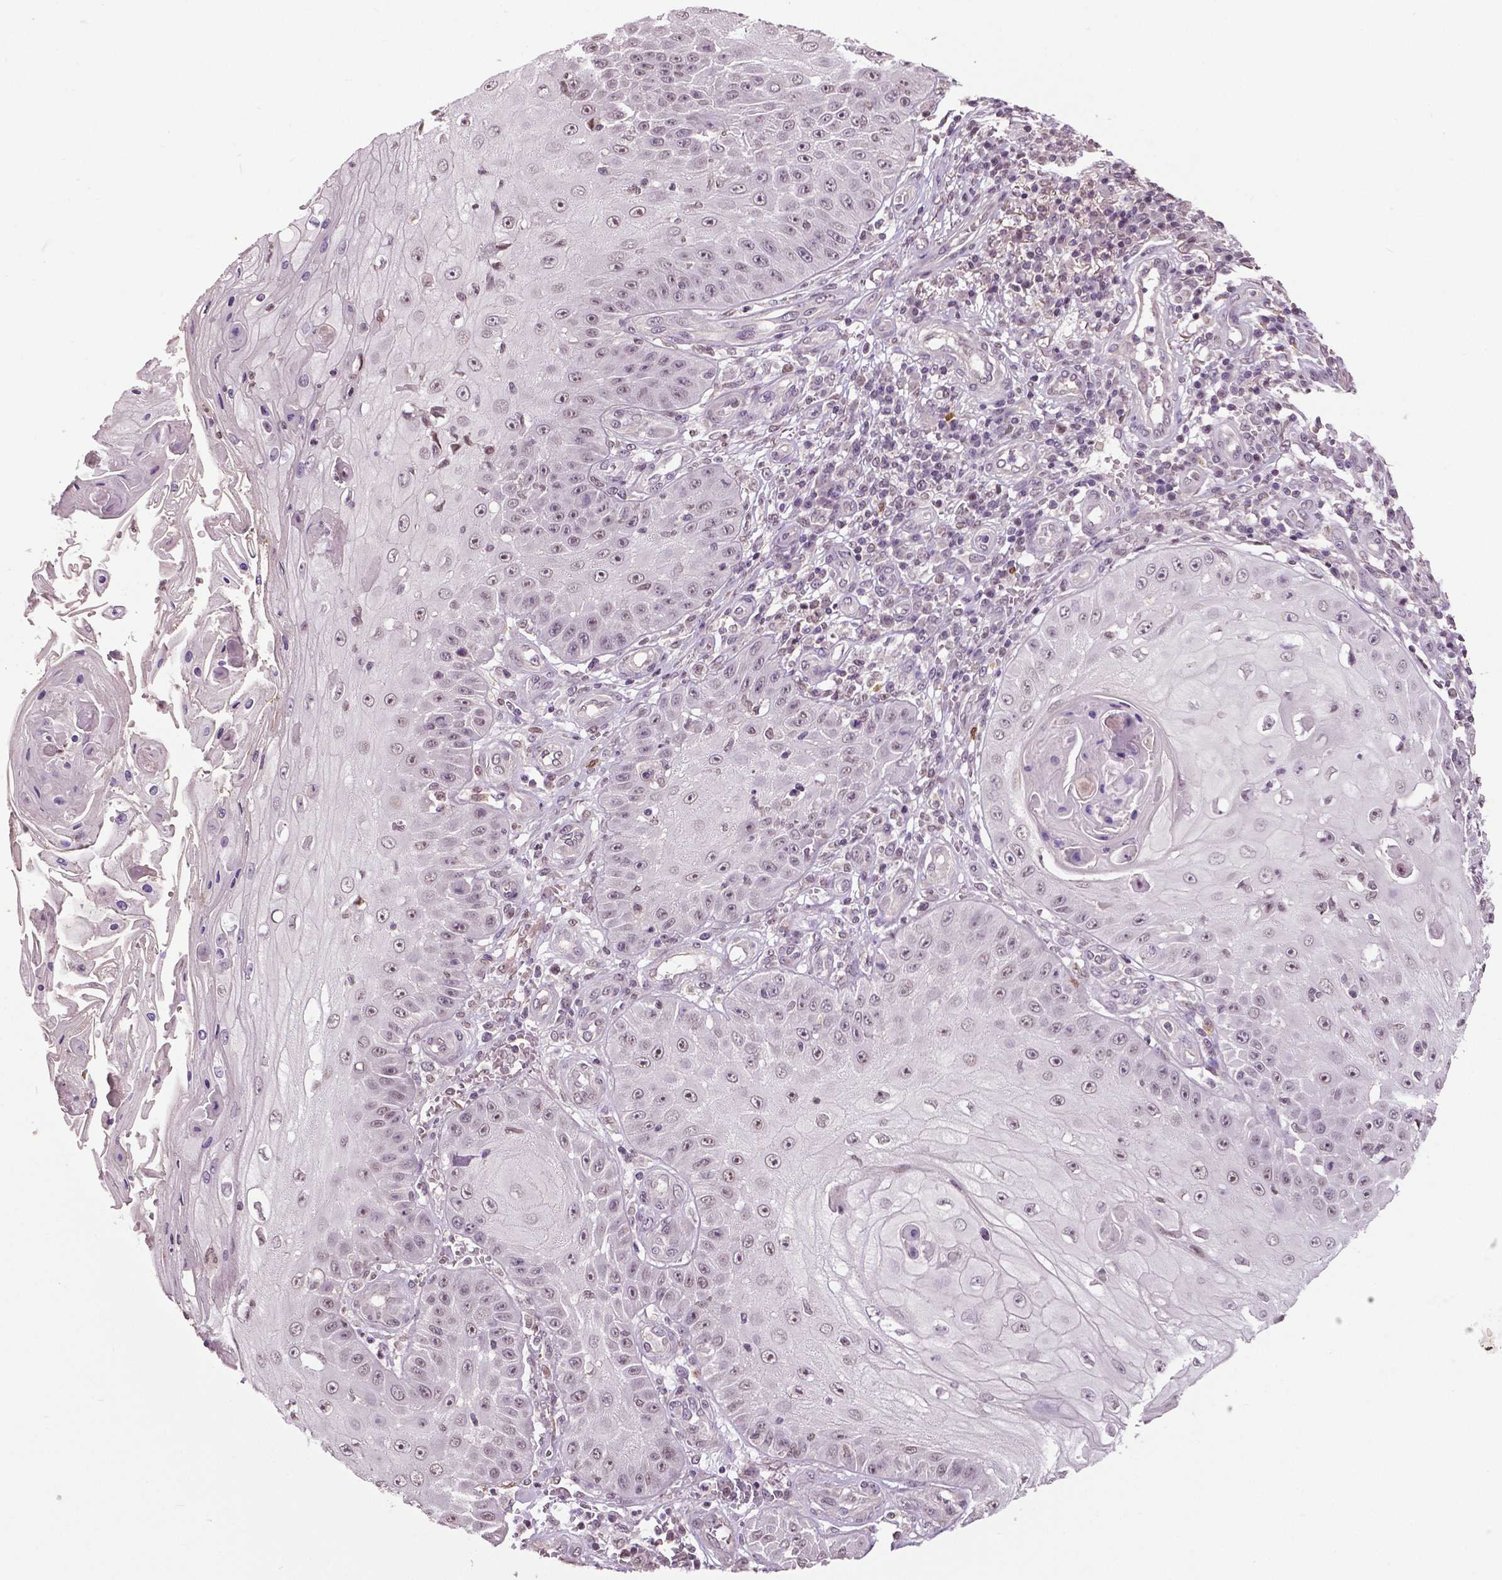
{"staining": {"intensity": "weak", "quantity": ">75%", "location": "nuclear"}, "tissue": "skin cancer", "cell_type": "Tumor cells", "image_type": "cancer", "snomed": [{"axis": "morphology", "description": "Squamous cell carcinoma, NOS"}, {"axis": "topography", "description": "Skin"}], "caption": "Immunohistochemical staining of skin cancer (squamous cell carcinoma) shows weak nuclear protein staining in about >75% of tumor cells. The staining is performed using DAB brown chromogen to label protein expression. The nuclei are counter-stained blue using hematoxylin.", "gene": "DLX5", "patient": {"sex": "male", "age": 70}}